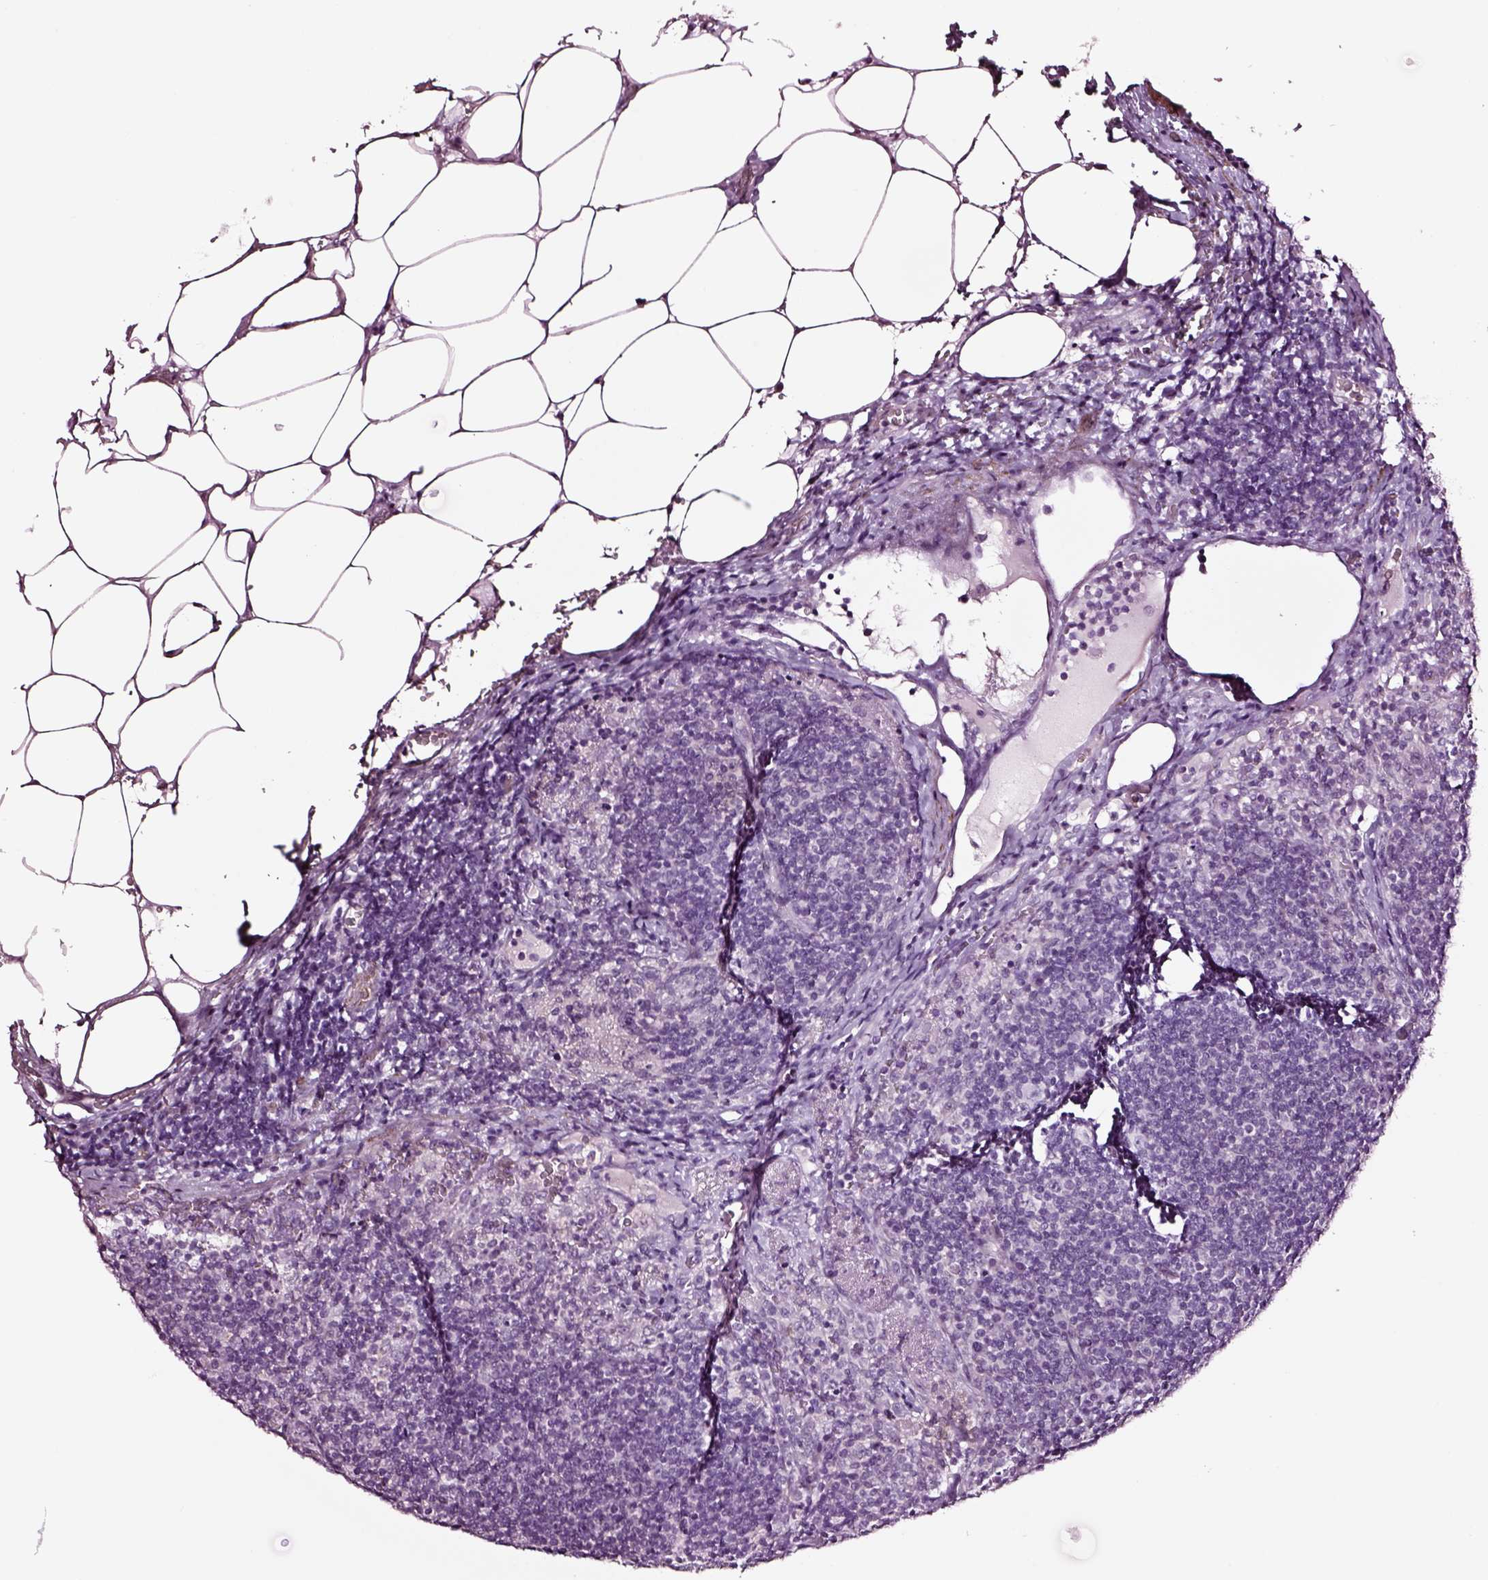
{"staining": {"intensity": "negative", "quantity": "none", "location": "none"}, "tissue": "lymph node", "cell_type": "Germinal center cells", "image_type": "normal", "snomed": [{"axis": "morphology", "description": "Normal tissue, NOS"}, {"axis": "topography", "description": "Lymph node"}], "caption": "DAB immunohistochemical staining of normal human lymph node shows no significant staining in germinal center cells.", "gene": "SOX10", "patient": {"sex": "male", "age": 67}}